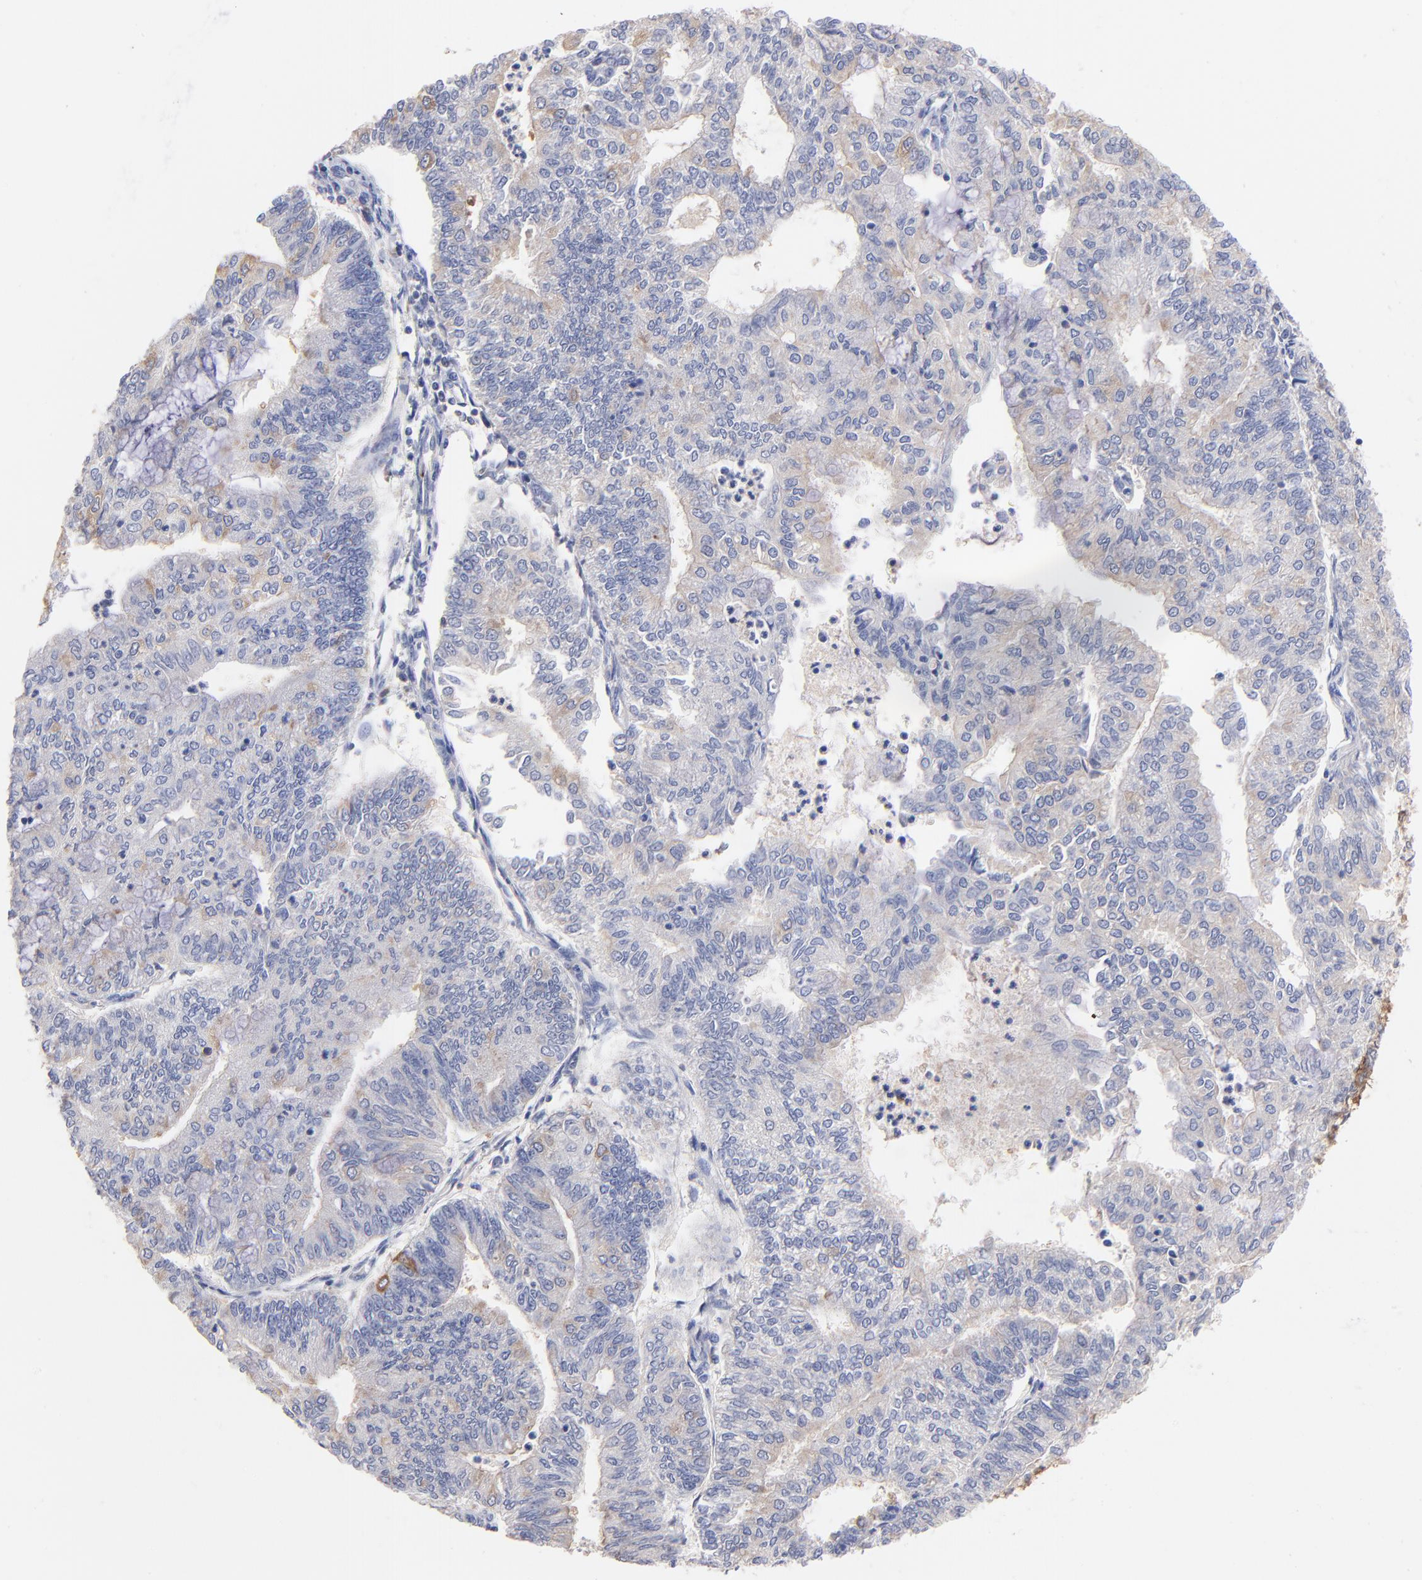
{"staining": {"intensity": "weak", "quantity": "<25%", "location": "cytoplasmic/membranous"}, "tissue": "endometrial cancer", "cell_type": "Tumor cells", "image_type": "cancer", "snomed": [{"axis": "morphology", "description": "Adenocarcinoma, NOS"}, {"axis": "topography", "description": "Endometrium"}], "caption": "Immunohistochemistry image of endometrial cancer (adenocarcinoma) stained for a protein (brown), which exhibits no positivity in tumor cells.", "gene": "KREMEN2", "patient": {"sex": "female", "age": 59}}